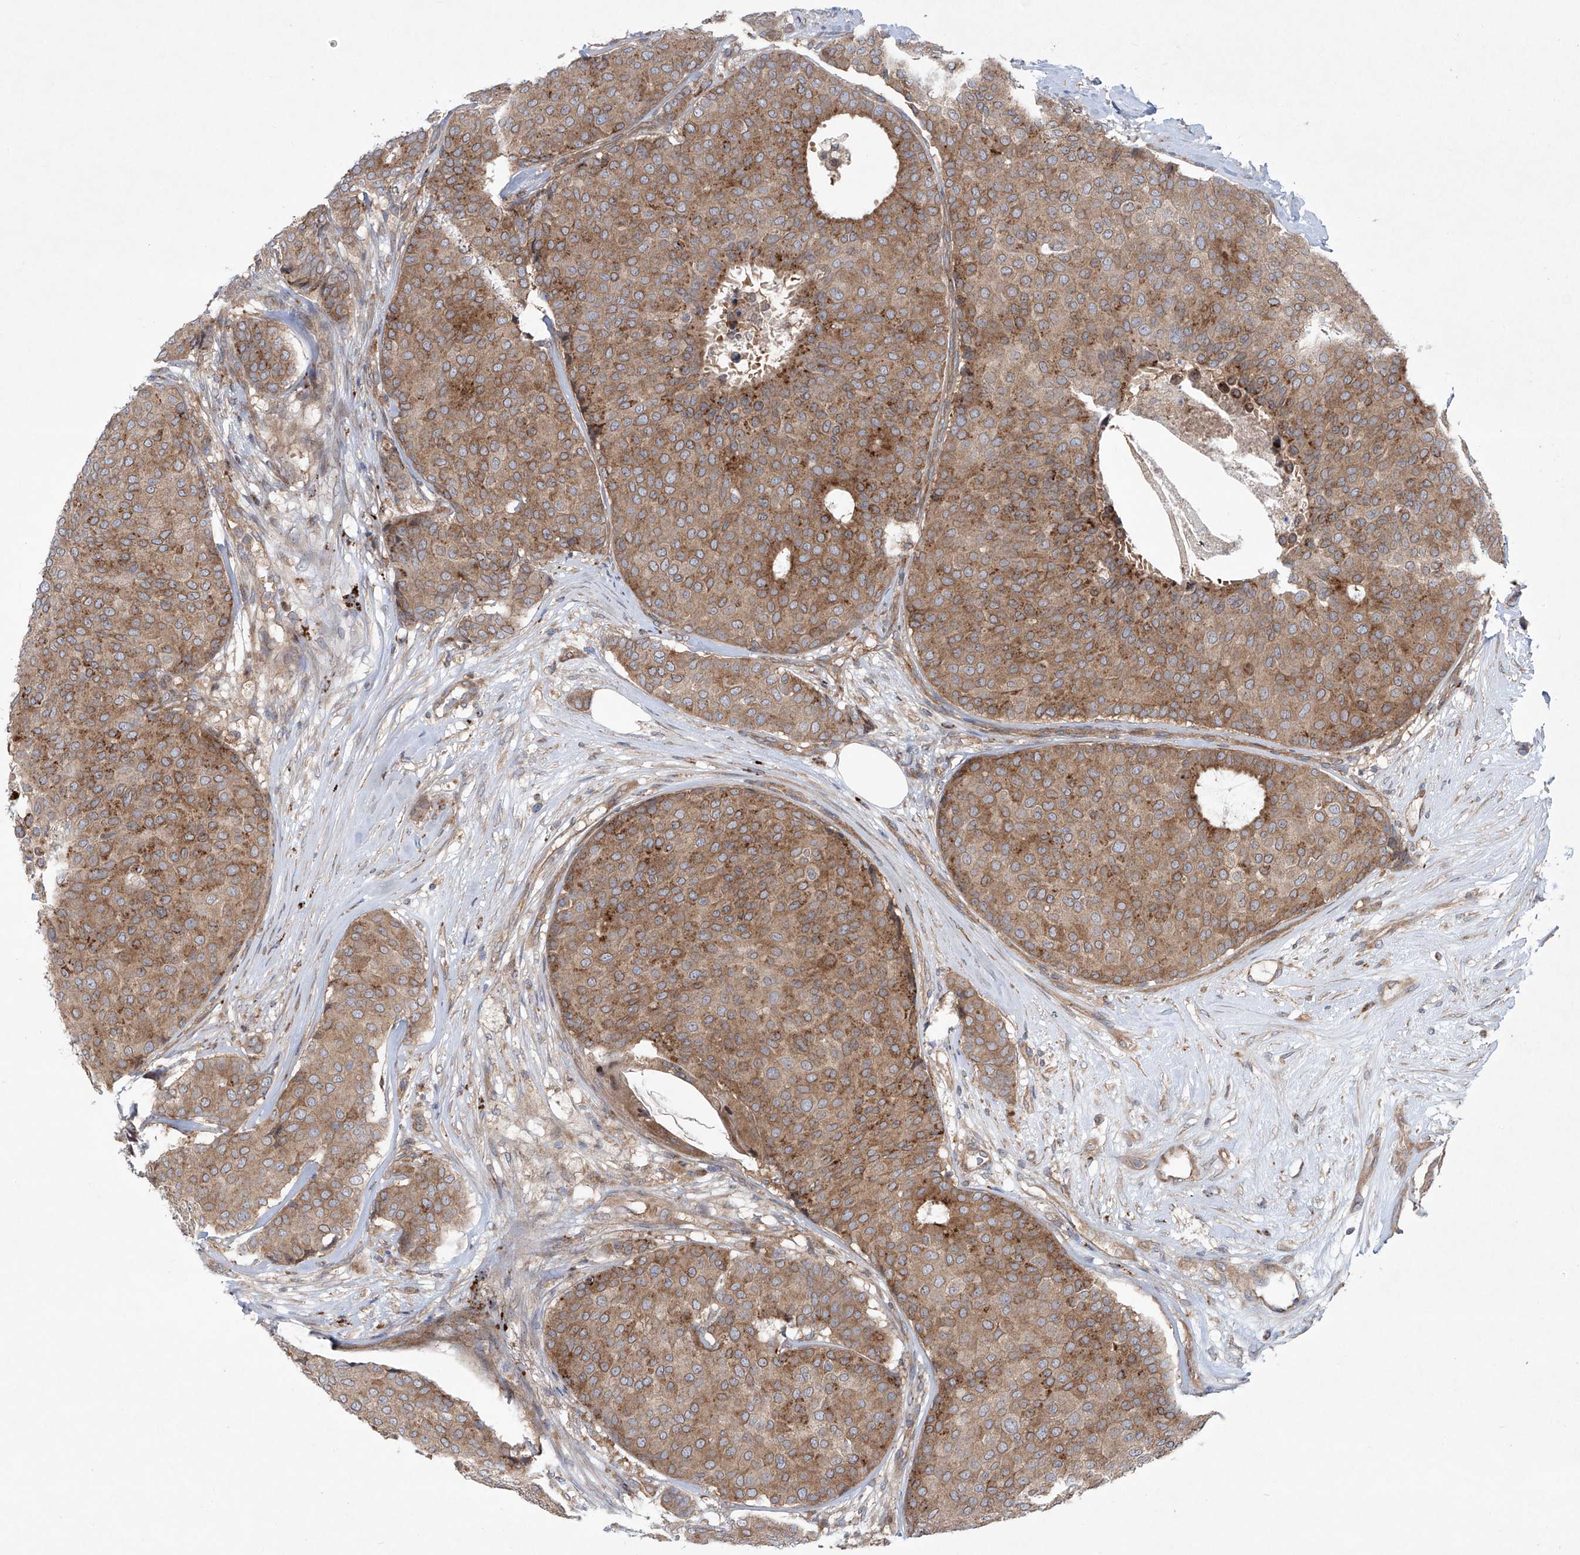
{"staining": {"intensity": "moderate", "quantity": ">75%", "location": "cytoplasmic/membranous"}, "tissue": "breast cancer", "cell_type": "Tumor cells", "image_type": "cancer", "snomed": [{"axis": "morphology", "description": "Duct carcinoma"}, {"axis": "topography", "description": "Breast"}], "caption": "Immunohistochemistry (IHC) photomicrograph of breast cancer stained for a protein (brown), which reveals medium levels of moderate cytoplasmic/membranous positivity in approximately >75% of tumor cells.", "gene": "KLC4", "patient": {"sex": "female", "age": 75}}